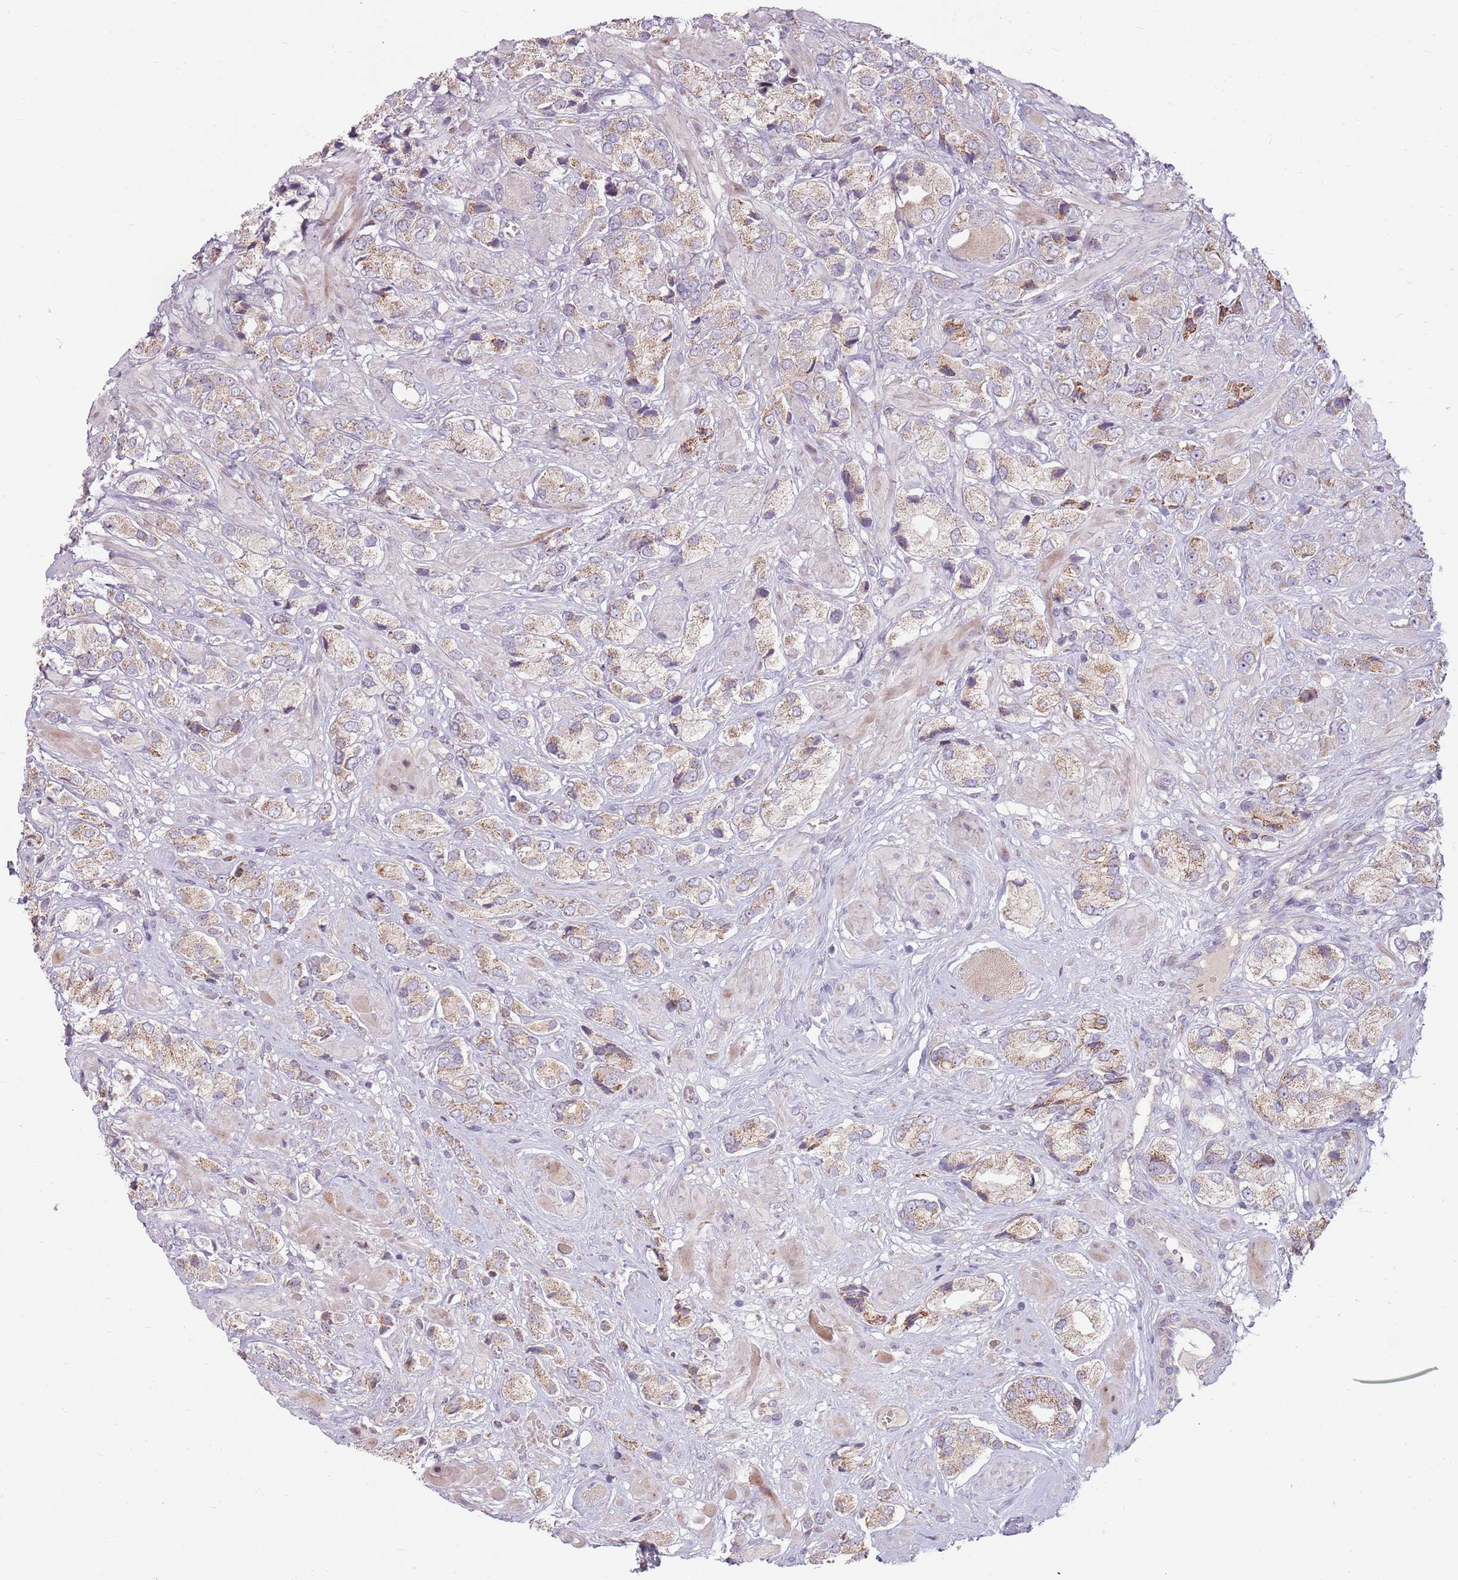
{"staining": {"intensity": "weak", "quantity": ">75%", "location": "cytoplasmic/membranous"}, "tissue": "prostate cancer", "cell_type": "Tumor cells", "image_type": "cancer", "snomed": [{"axis": "morphology", "description": "Adenocarcinoma, High grade"}, {"axis": "topography", "description": "Prostate and seminal vesicle, NOS"}], "caption": "An immunohistochemistry micrograph of neoplastic tissue is shown. Protein staining in brown shows weak cytoplasmic/membranous positivity in prostate high-grade adenocarcinoma within tumor cells. The protein is stained brown, and the nuclei are stained in blue (DAB (3,3'-diaminobenzidine) IHC with brightfield microscopy, high magnification).", "gene": "ZNF530", "patient": {"sex": "male", "age": 64}}